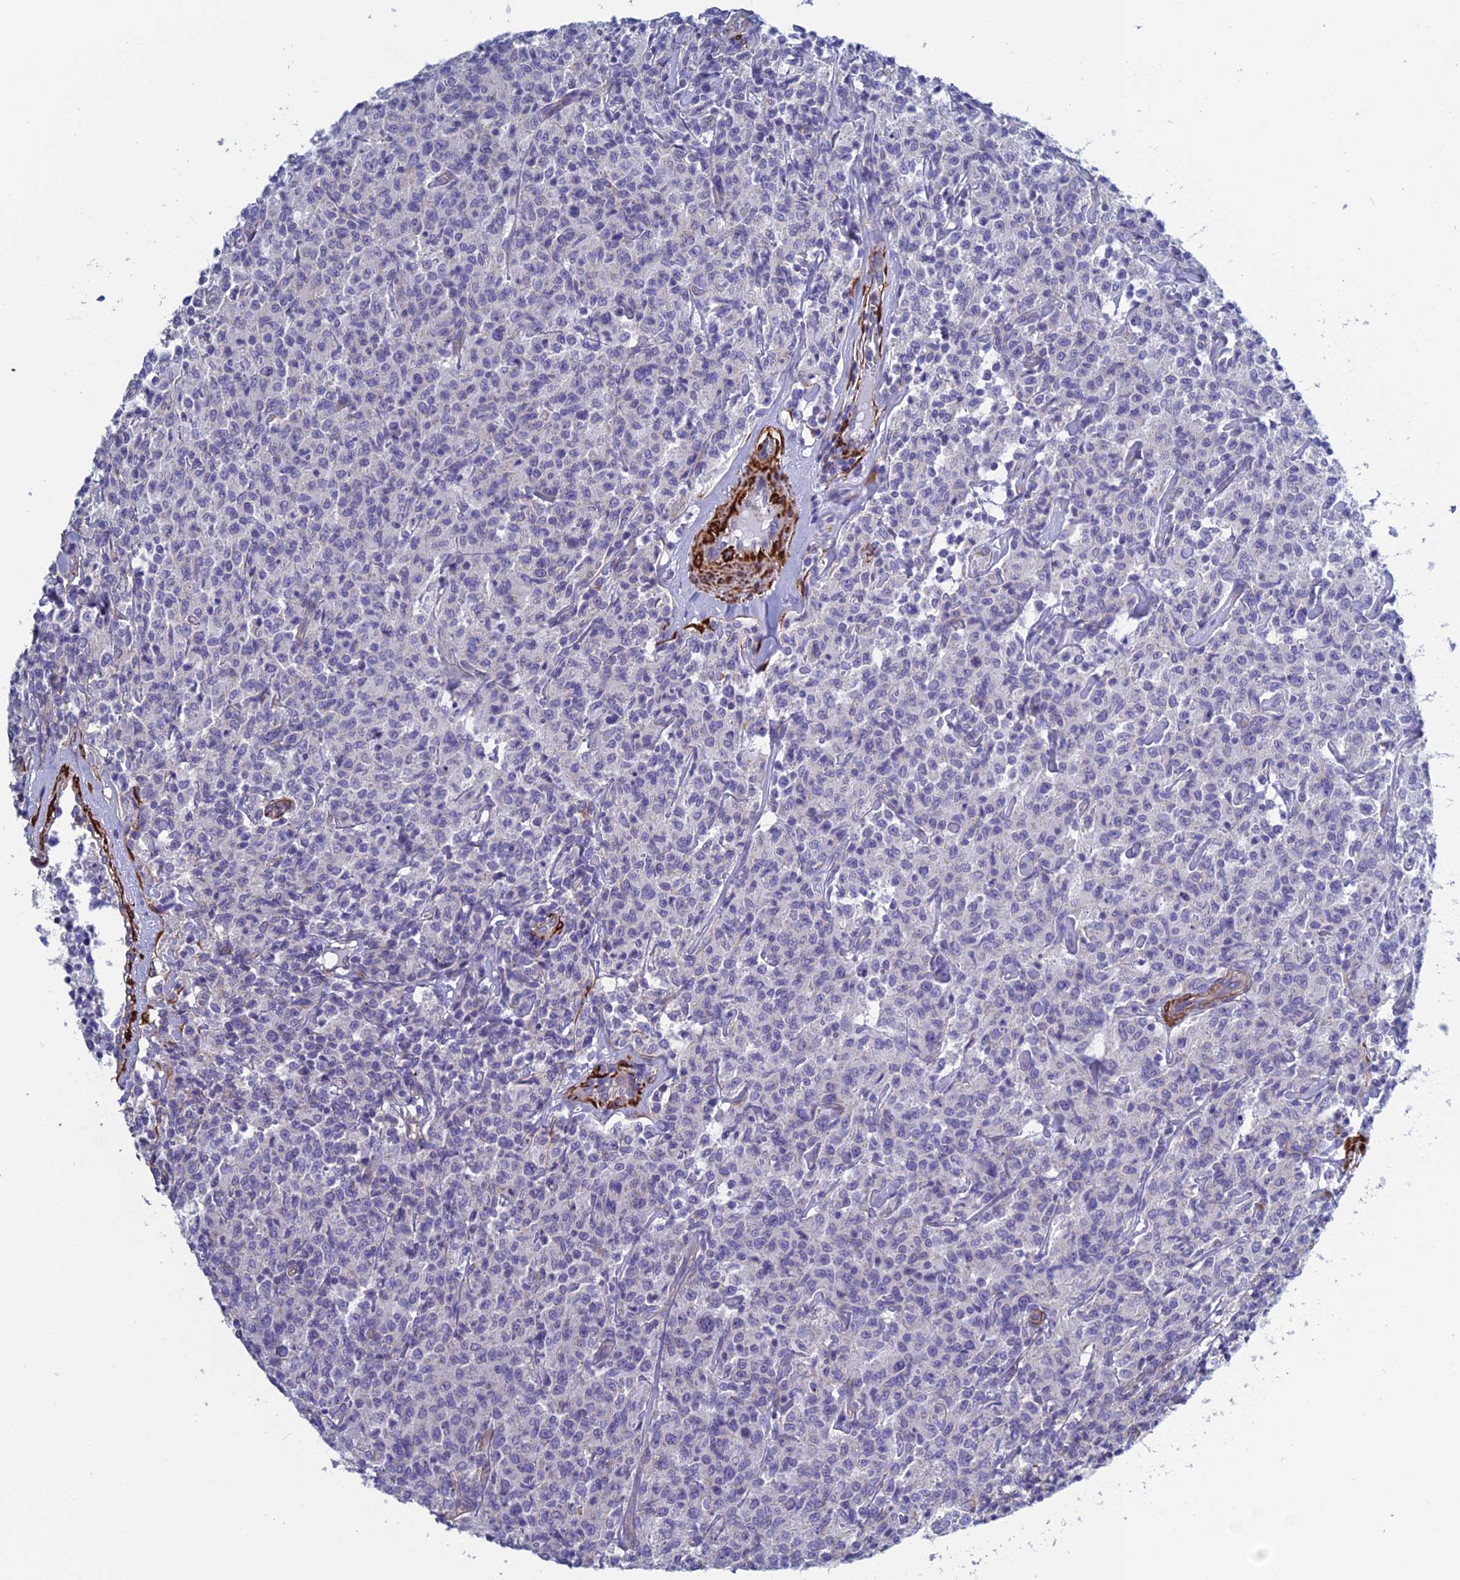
{"staining": {"intensity": "negative", "quantity": "none", "location": "none"}, "tissue": "lymphoma", "cell_type": "Tumor cells", "image_type": "cancer", "snomed": [{"axis": "morphology", "description": "Malignant lymphoma, non-Hodgkin's type, Low grade"}, {"axis": "topography", "description": "Small intestine"}], "caption": "There is no significant expression in tumor cells of lymphoma.", "gene": "PCDHA8", "patient": {"sex": "female", "age": 59}}